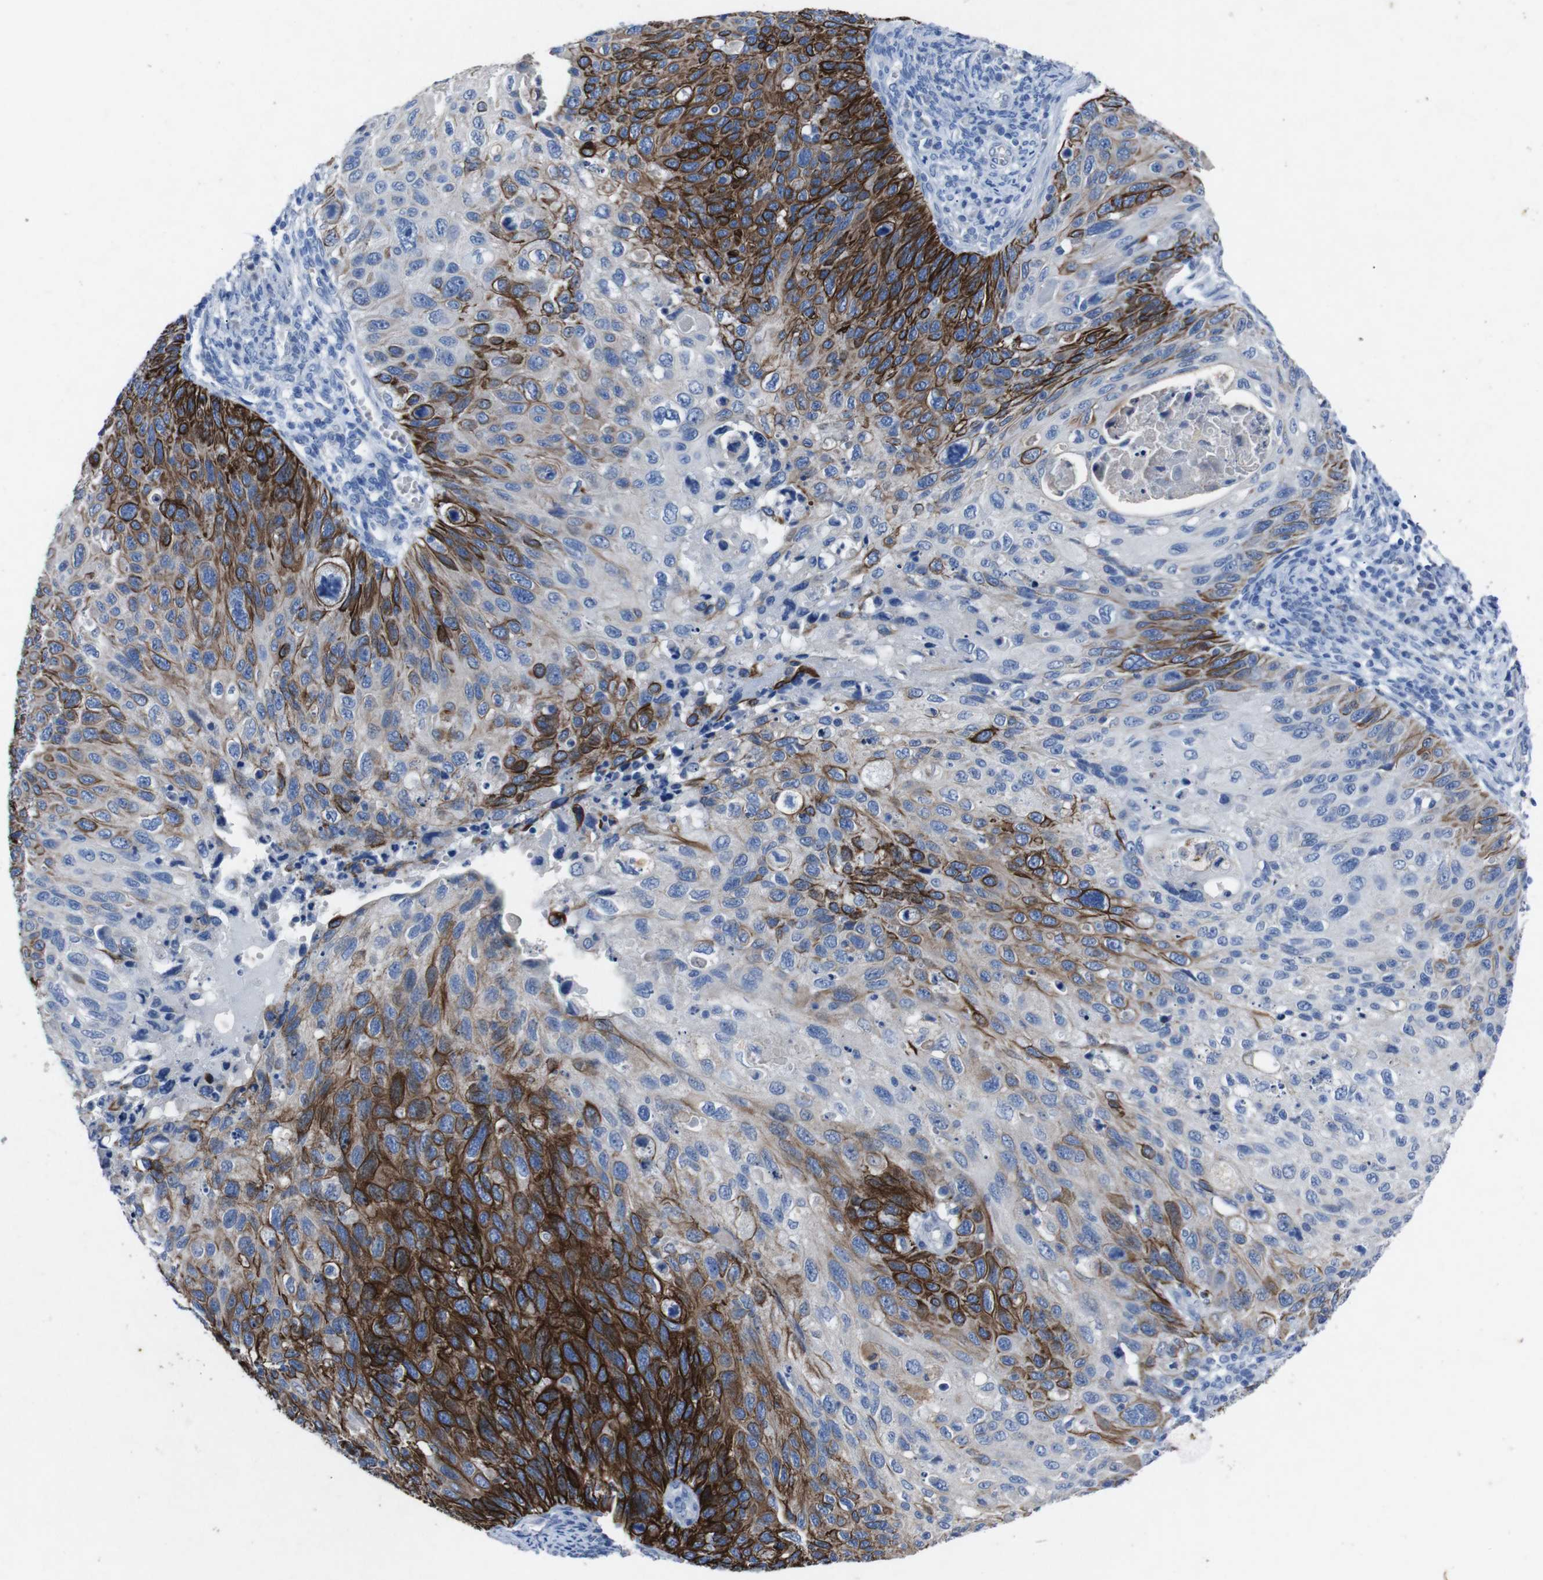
{"staining": {"intensity": "strong", "quantity": ">75%", "location": "cytoplasmic/membranous"}, "tissue": "cervical cancer", "cell_type": "Tumor cells", "image_type": "cancer", "snomed": [{"axis": "morphology", "description": "Squamous cell carcinoma, NOS"}, {"axis": "topography", "description": "Cervix"}], "caption": "Brown immunohistochemical staining in human cervical cancer (squamous cell carcinoma) displays strong cytoplasmic/membranous expression in approximately >75% of tumor cells. (IHC, brightfield microscopy, high magnification).", "gene": "GJB2", "patient": {"sex": "female", "age": 70}}